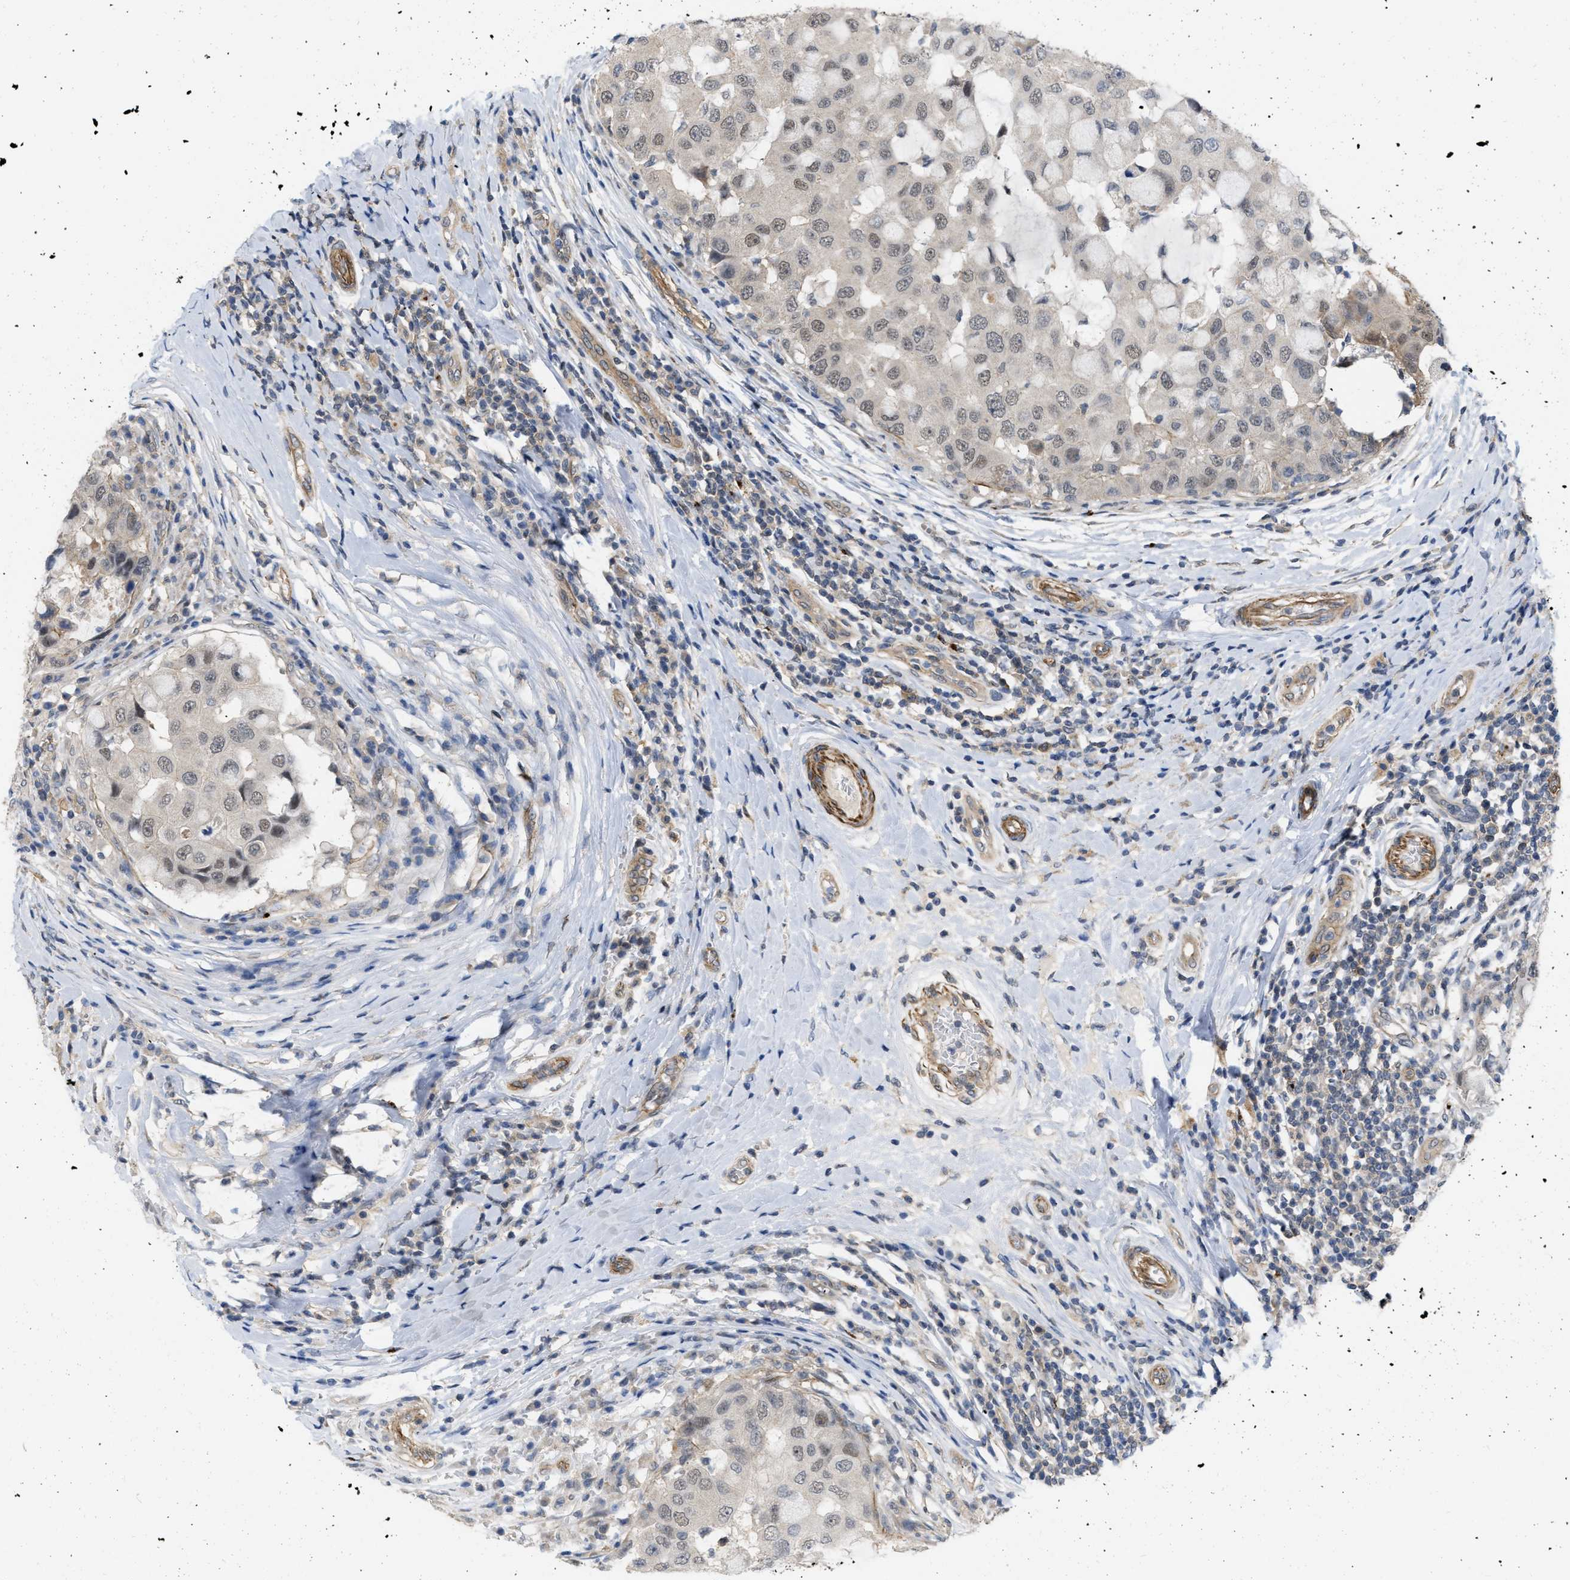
{"staining": {"intensity": "negative", "quantity": "none", "location": "none"}, "tissue": "breast cancer", "cell_type": "Tumor cells", "image_type": "cancer", "snomed": [{"axis": "morphology", "description": "Duct carcinoma"}, {"axis": "topography", "description": "Breast"}], "caption": "Histopathology image shows no significant protein positivity in tumor cells of breast cancer (infiltrating ductal carcinoma).", "gene": "NAPEPLD", "patient": {"sex": "female", "age": 27}}